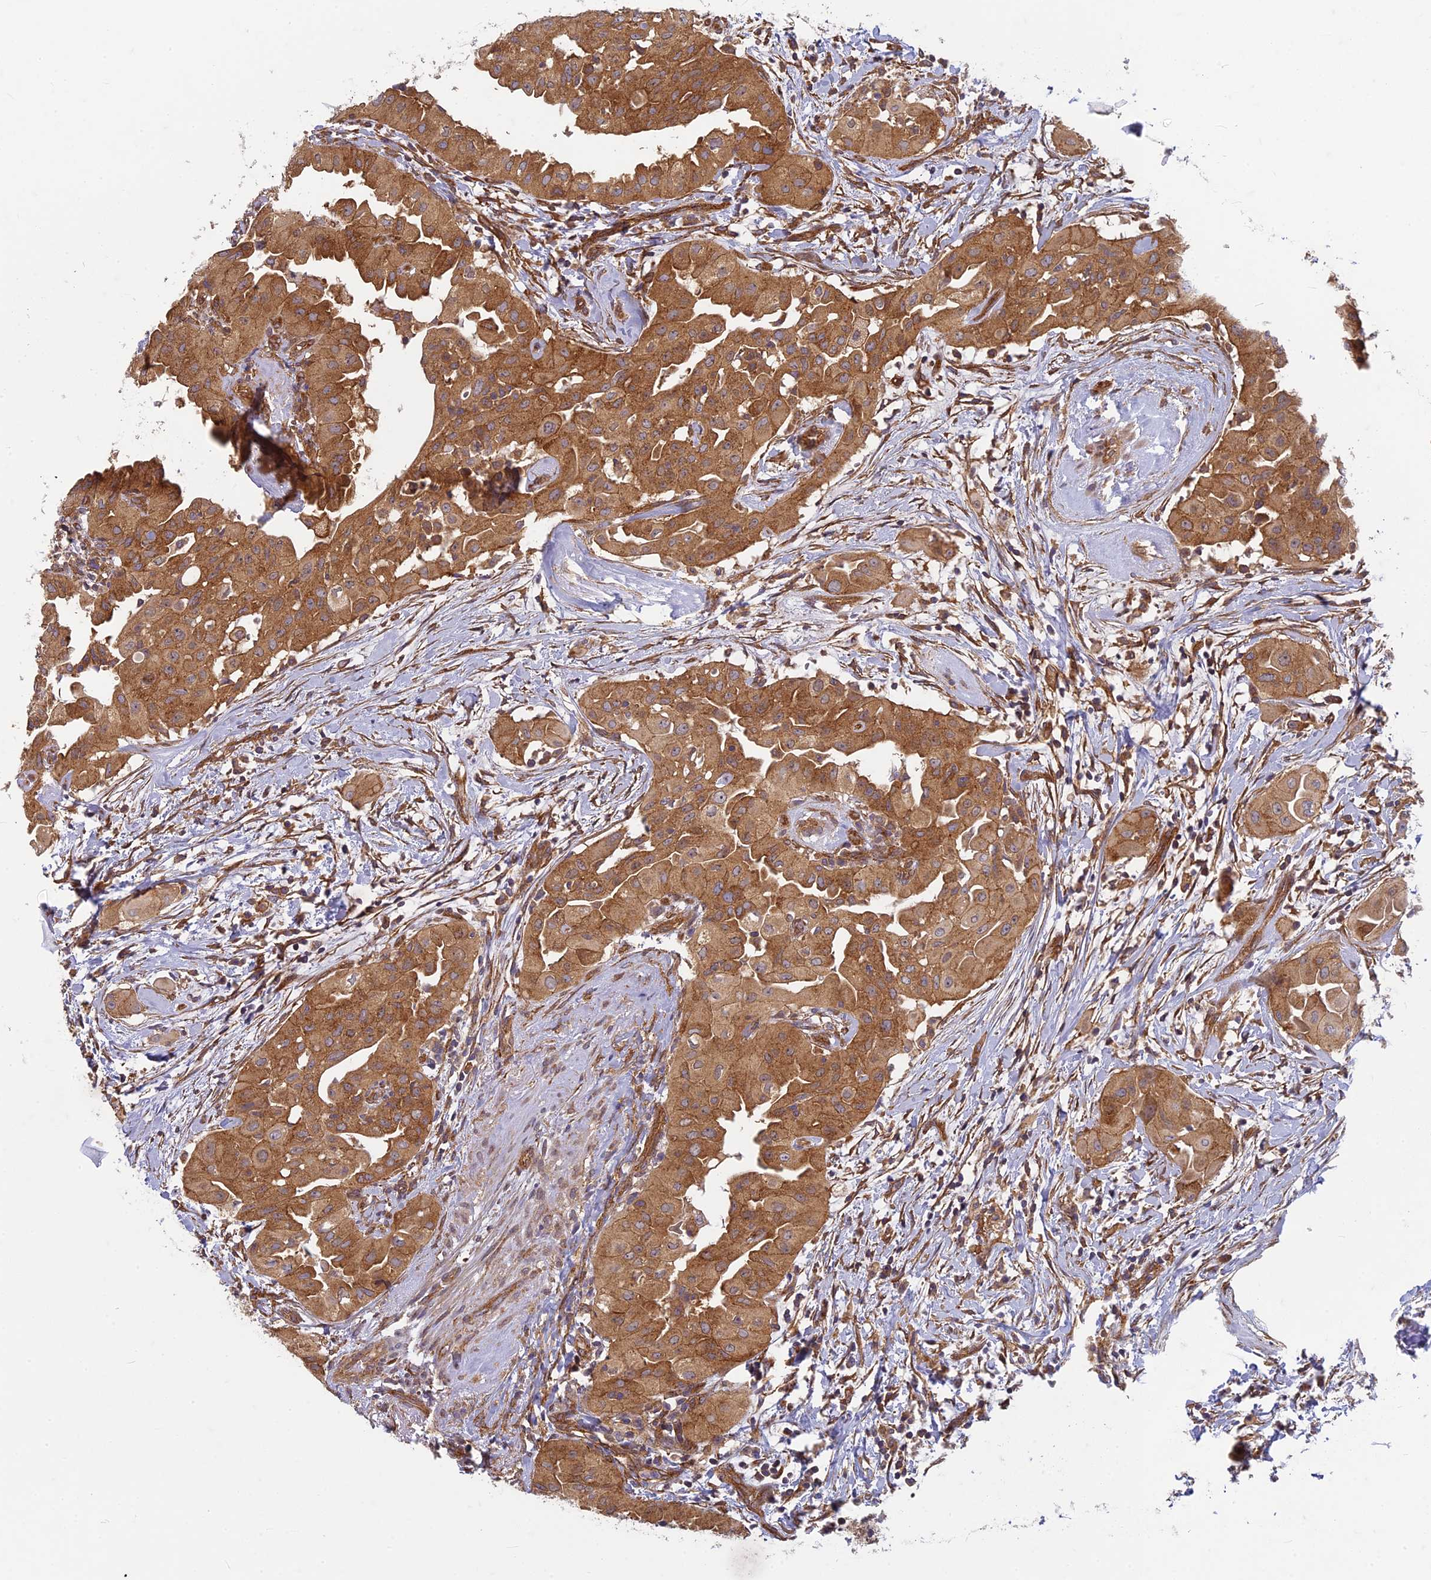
{"staining": {"intensity": "strong", "quantity": ">75%", "location": "cytoplasmic/membranous"}, "tissue": "thyroid cancer", "cell_type": "Tumor cells", "image_type": "cancer", "snomed": [{"axis": "morphology", "description": "Papillary adenocarcinoma, NOS"}, {"axis": "topography", "description": "Thyroid gland"}], "caption": "The immunohistochemical stain highlights strong cytoplasmic/membranous positivity in tumor cells of thyroid cancer tissue.", "gene": "TCF25", "patient": {"sex": "female", "age": 59}}